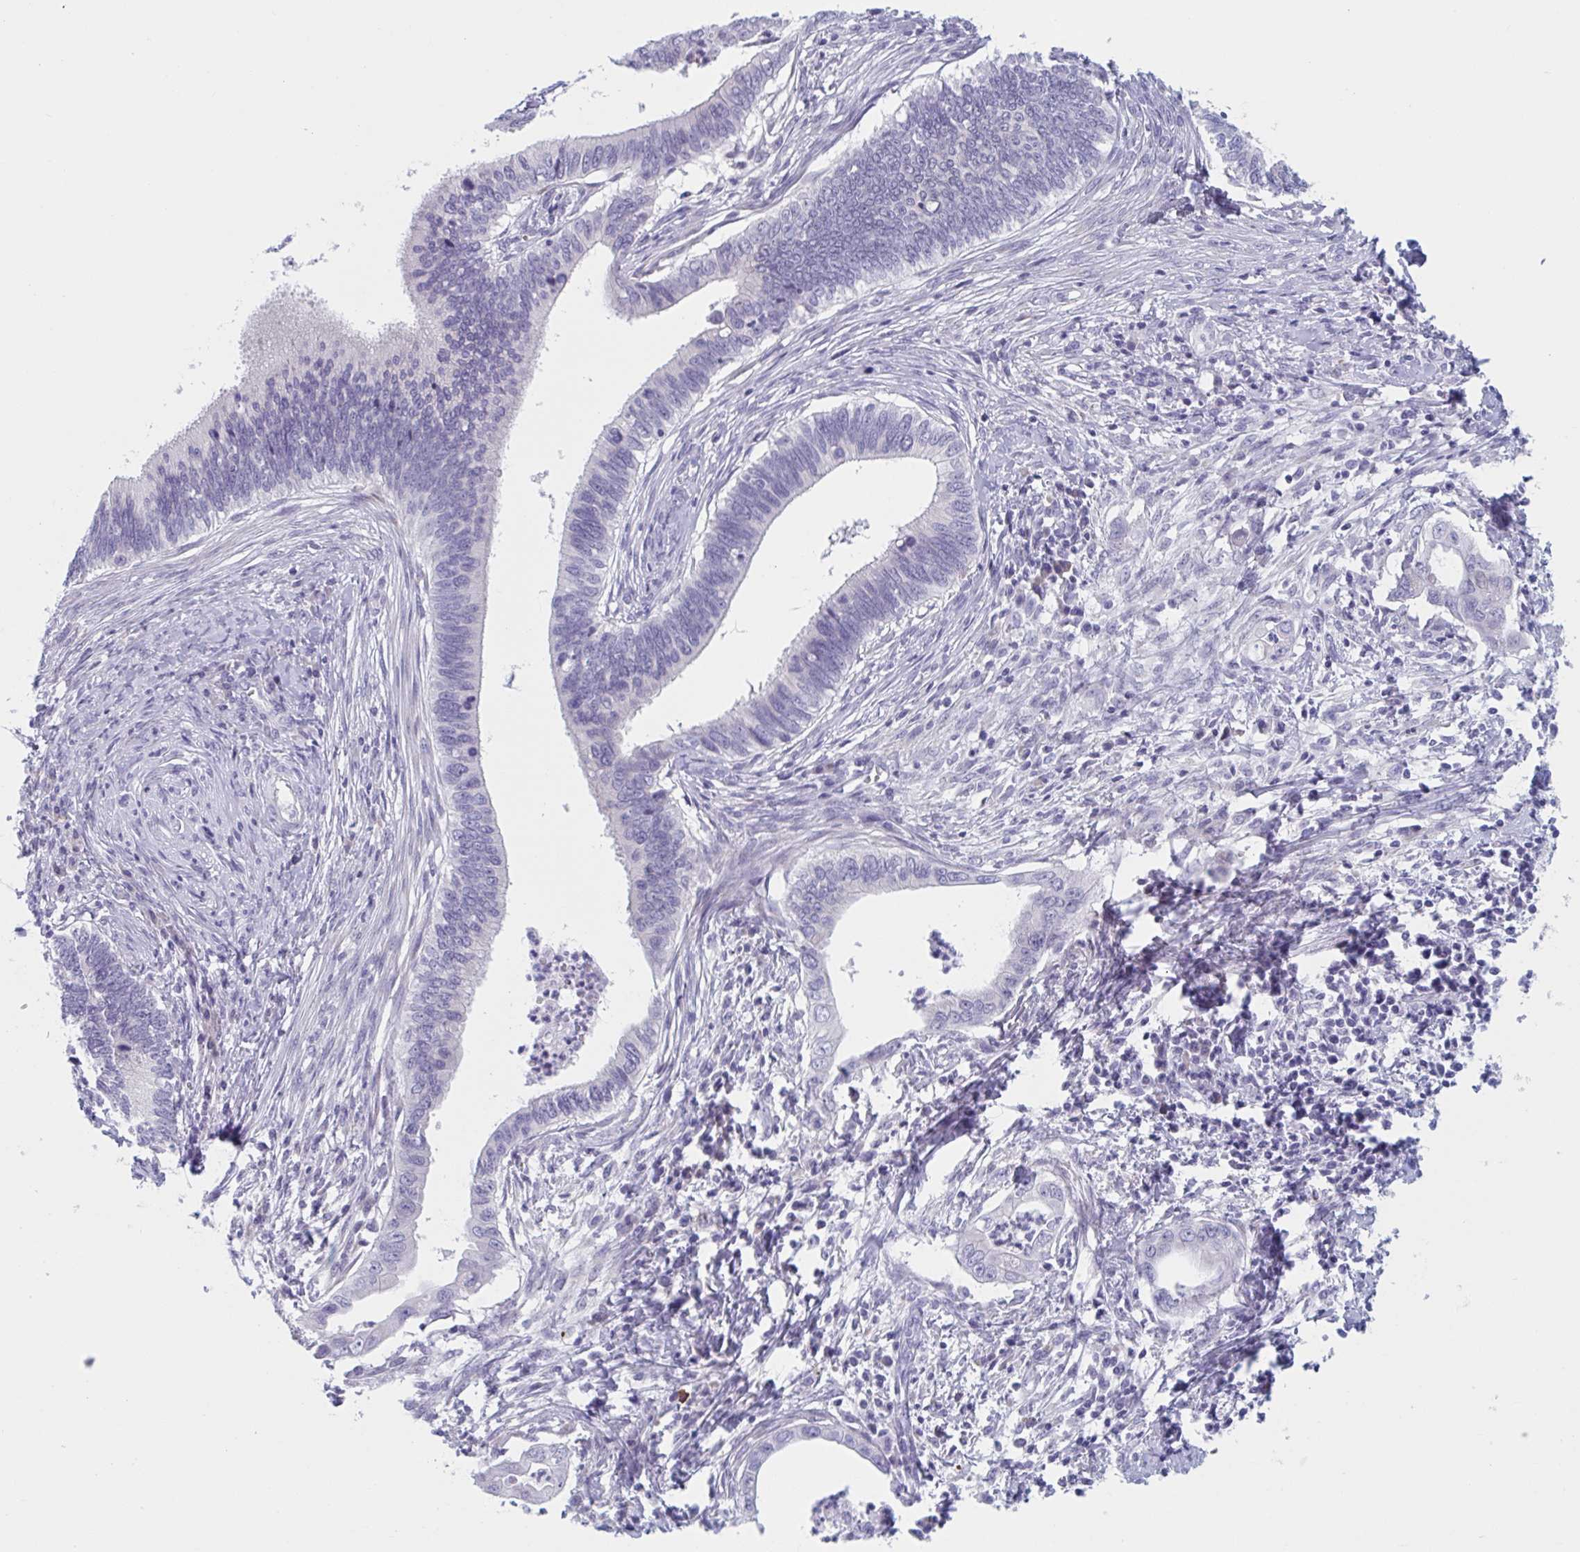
{"staining": {"intensity": "negative", "quantity": "none", "location": "none"}, "tissue": "cervical cancer", "cell_type": "Tumor cells", "image_type": "cancer", "snomed": [{"axis": "morphology", "description": "Adenocarcinoma, NOS"}, {"axis": "topography", "description": "Cervix"}], "caption": "A high-resolution image shows IHC staining of cervical adenocarcinoma, which shows no significant staining in tumor cells.", "gene": "HSD11B2", "patient": {"sex": "female", "age": 42}}